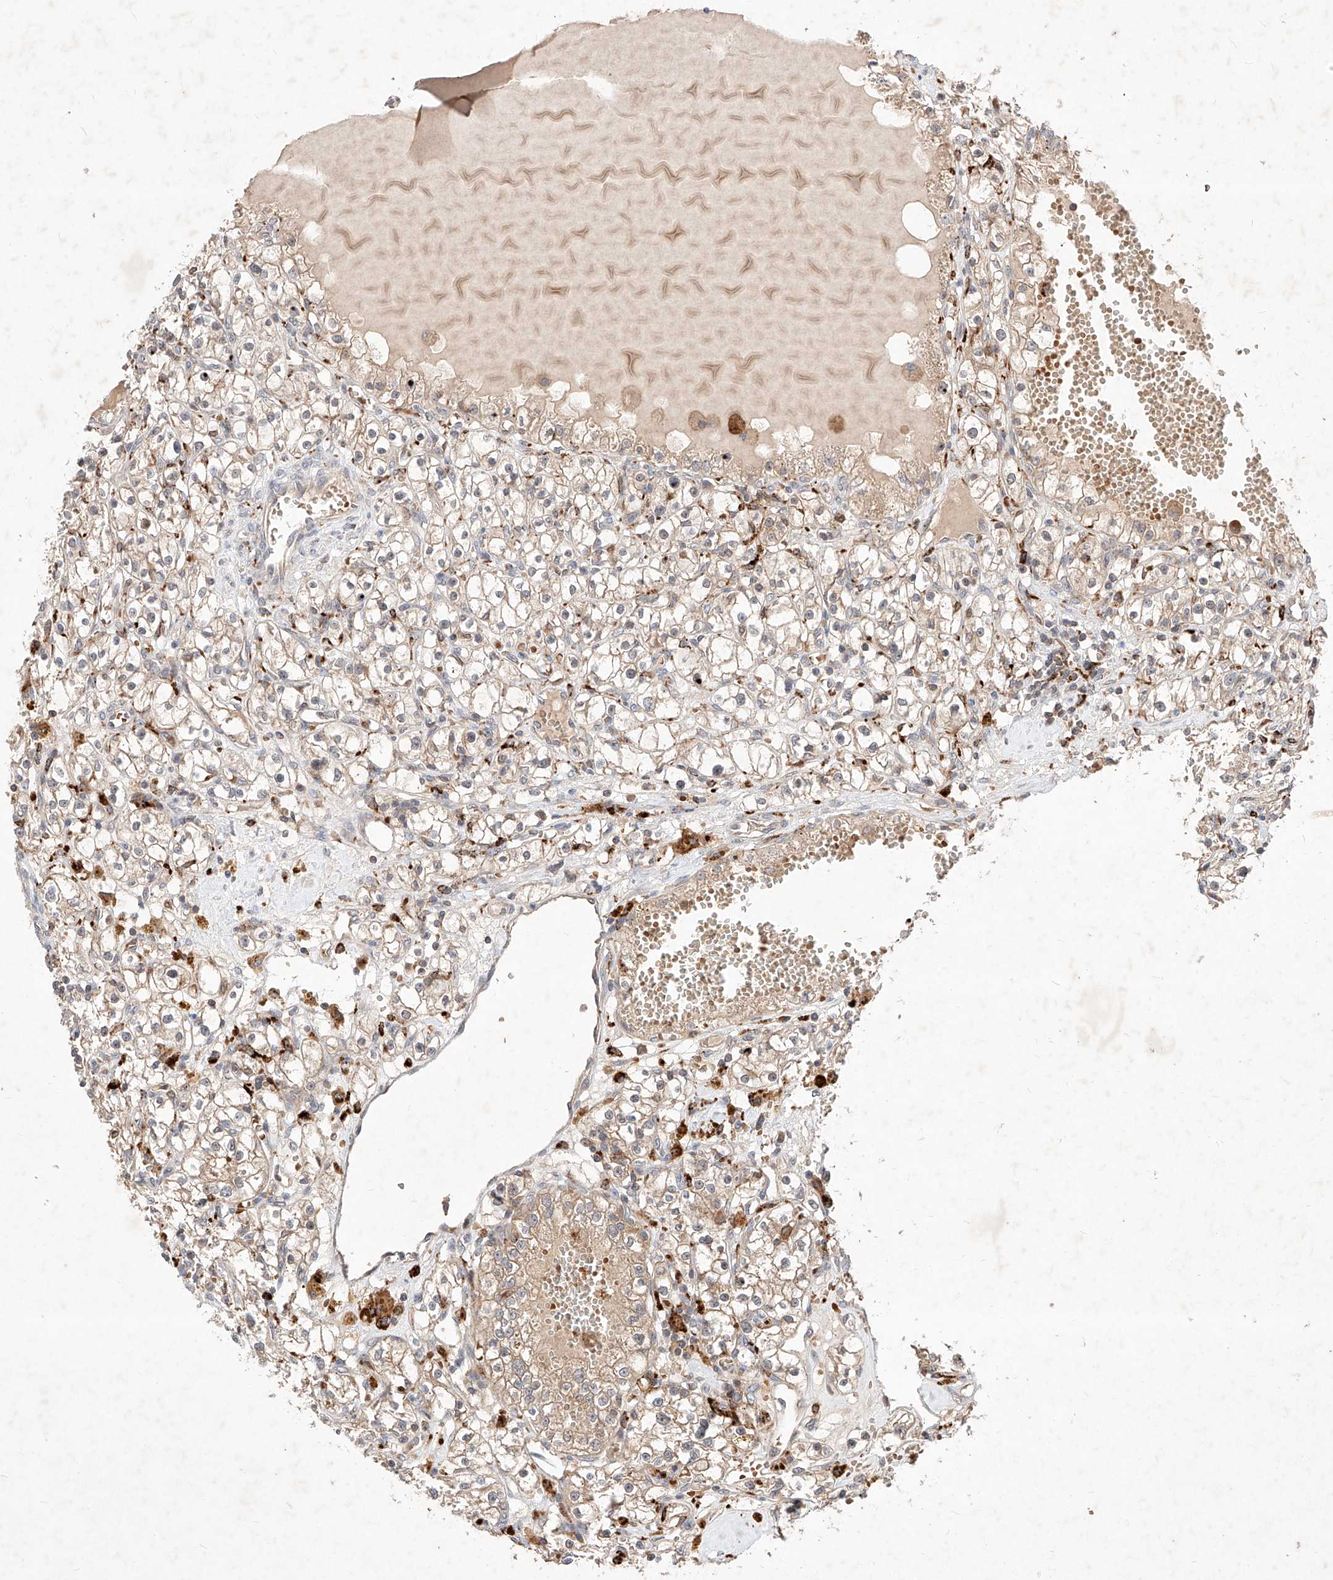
{"staining": {"intensity": "weak", "quantity": ">75%", "location": "cytoplasmic/membranous"}, "tissue": "renal cancer", "cell_type": "Tumor cells", "image_type": "cancer", "snomed": [{"axis": "morphology", "description": "Adenocarcinoma, NOS"}, {"axis": "topography", "description": "Kidney"}], "caption": "Human renal adenocarcinoma stained with a protein marker displays weak staining in tumor cells.", "gene": "TSNAX", "patient": {"sex": "male", "age": 56}}